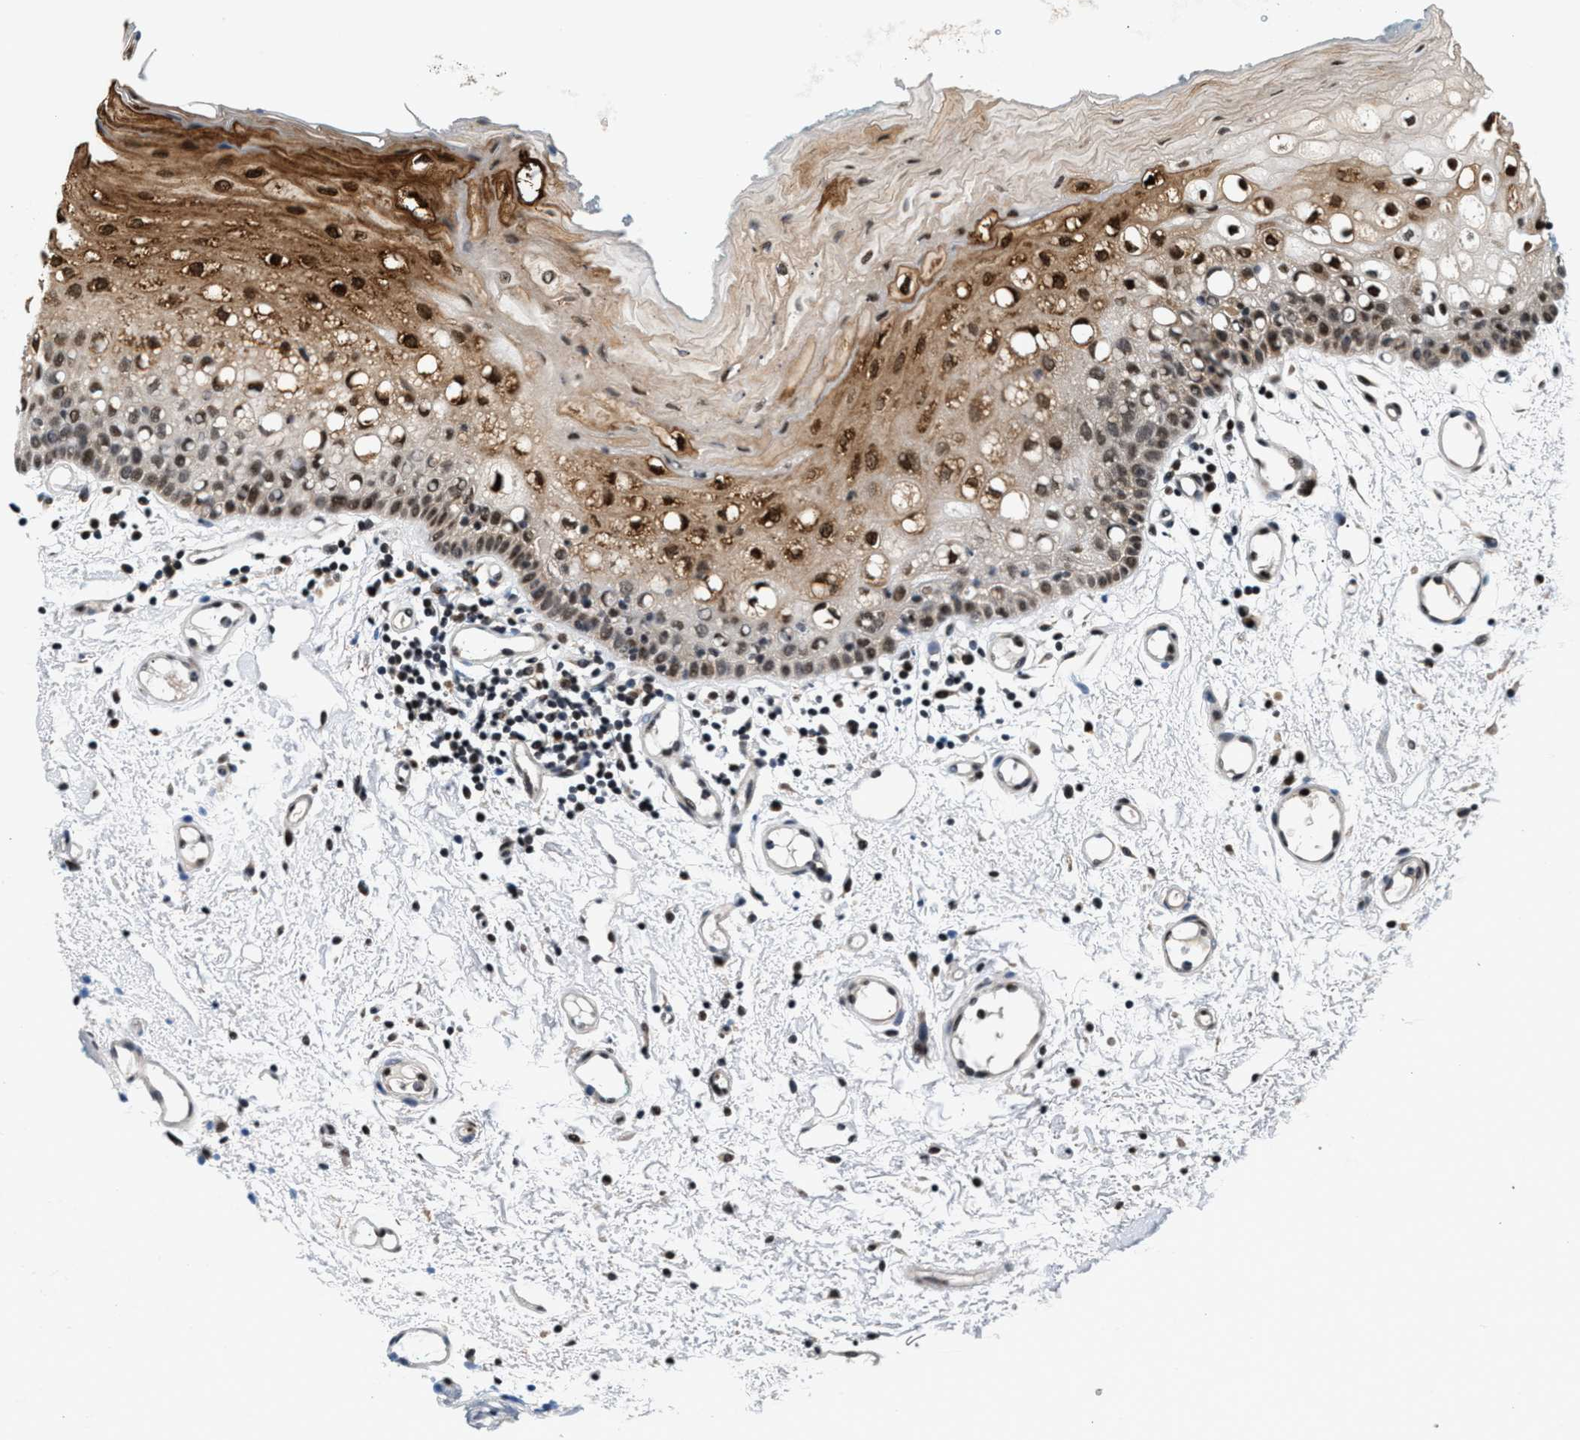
{"staining": {"intensity": "strong", "quantity": "25%-75%", "location": "cytoplasmic/membranous,nuclear"}, "tissue": "oral mucosa", "cell_type": "Squamous epithelial cells", "image_type": "normal", "snomed": [{"axis": "morphology", "description": "Normal tissue, NOS"}, {"axis": "morphology", "description": "Squamous cell carcinoma, NOS"}, {"axis": "topography", "description": "Oral tissue"}, {"axis": "topography", "description": "Salivary gland"}, {"axis": "topography", "description": "Head-Neck"}], "caption": "A high amount of strong cytoplasmic/membranous,nuclear staining is appreciated in about 25%-75% of squamous epithelial cells in unremarkable oral mucosa. The staining was performed using DAB (3,3'-diaminobenzidine) to visualize the protein expression in brown, while the nuclei were stained in blue with hematoxylin (Magnification: 20x).", "gene": "RBM33", "patient": {"sex": "female", "age": 62}}